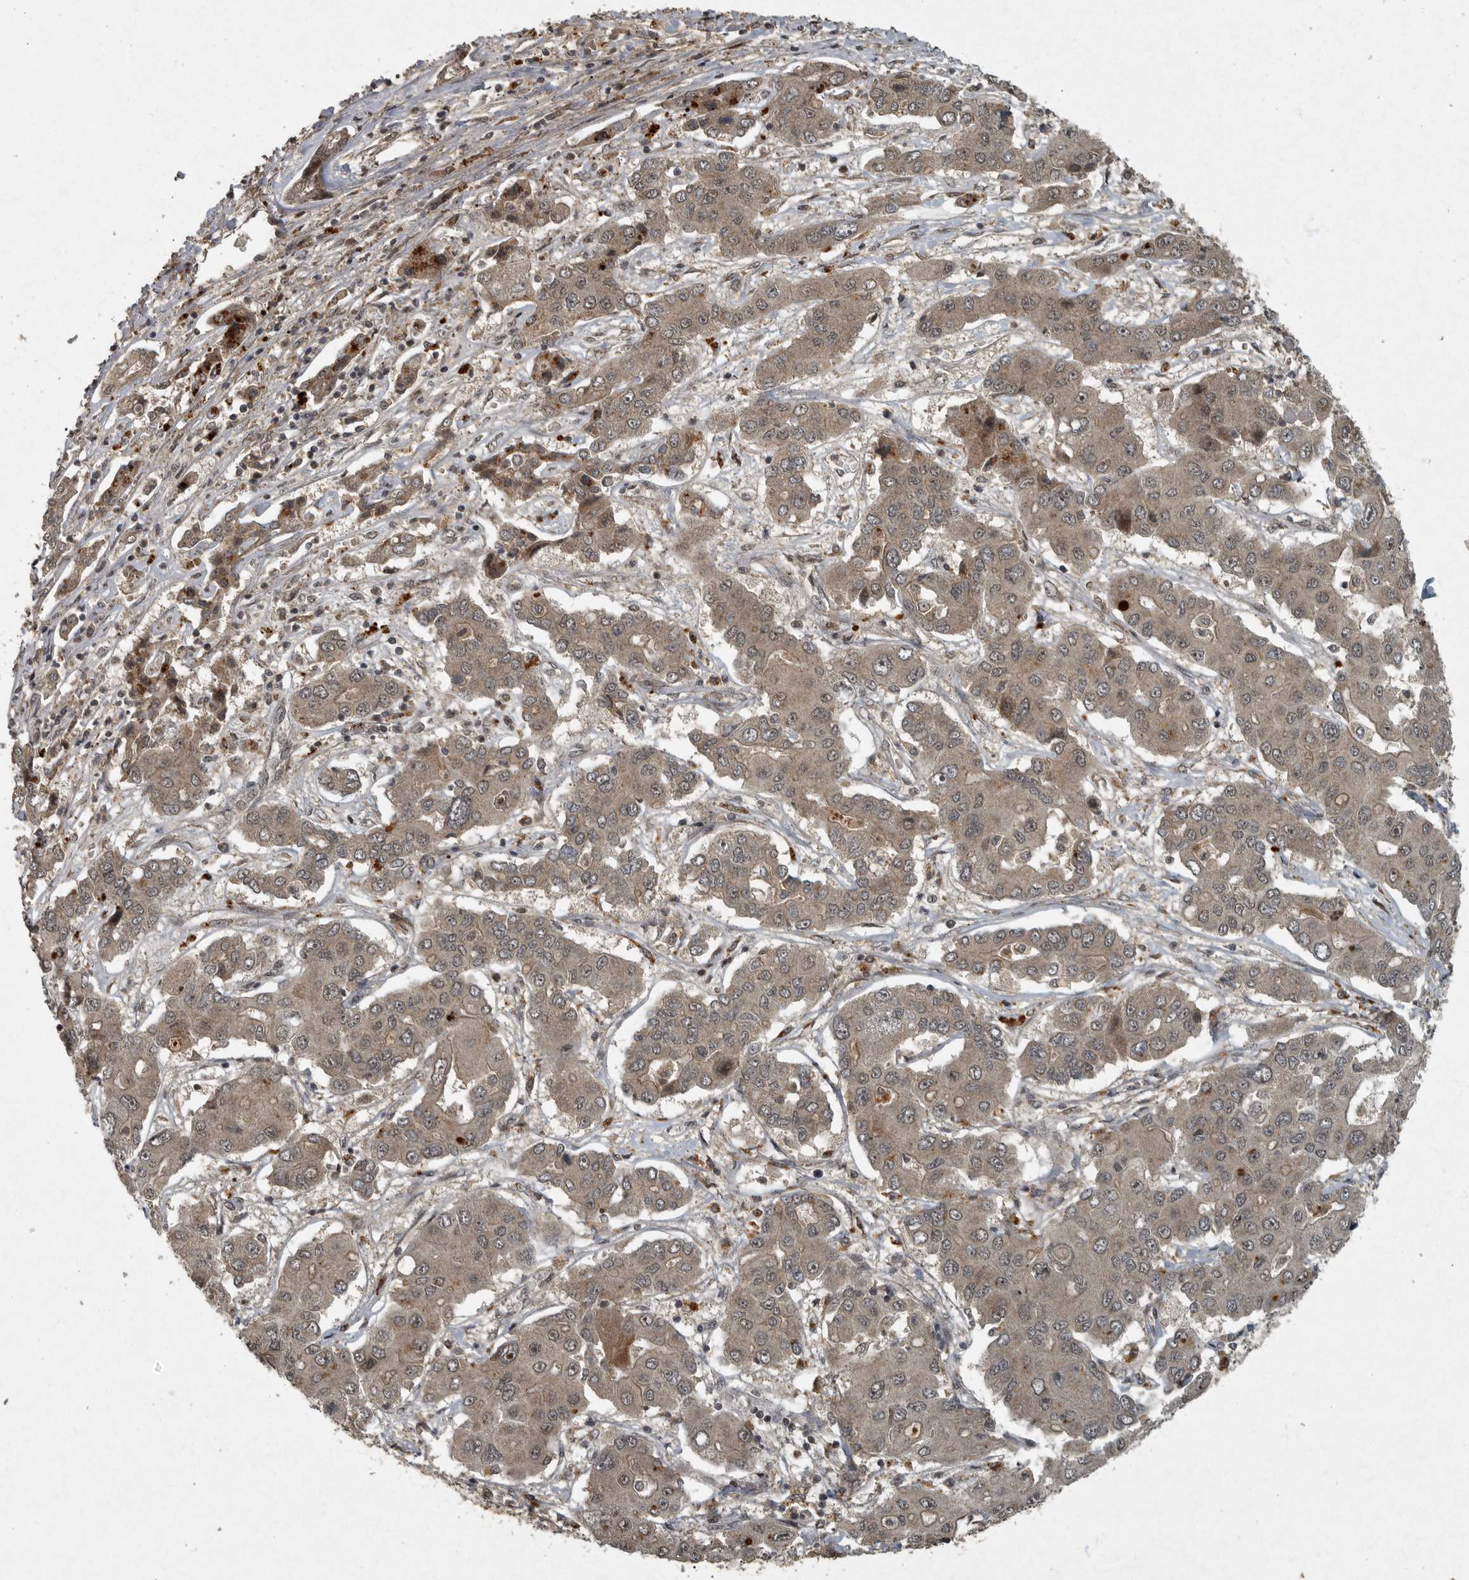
{"staining": {"intensity": "weak", "quantity": ">75%", "location": "cytoplasmic/membranous,nuclear"}, "tissue": "liver cancer", "cell_type": "Tumor cells", "image_type": "cancer", "snomed": [{"axis": "morphology", "description": "Cholangiocarcinoma"}, {"axis": "topography", "description": "Liver"}], "caption": "A high-resolution photomicrograph shows immunohistochemistry staining of liver cancer (cholangiocarcinoma), which reveals weak cytoplasmic/membranous and nuclear positivity in approximately >75% of tumor cells. The staining was performed using DAB, with brown indicating positive protein expression. Nuclei are stained blue with hematoxylin.", "gene": "FOXO1", "patient": {"sex": "male", "age": 67}}